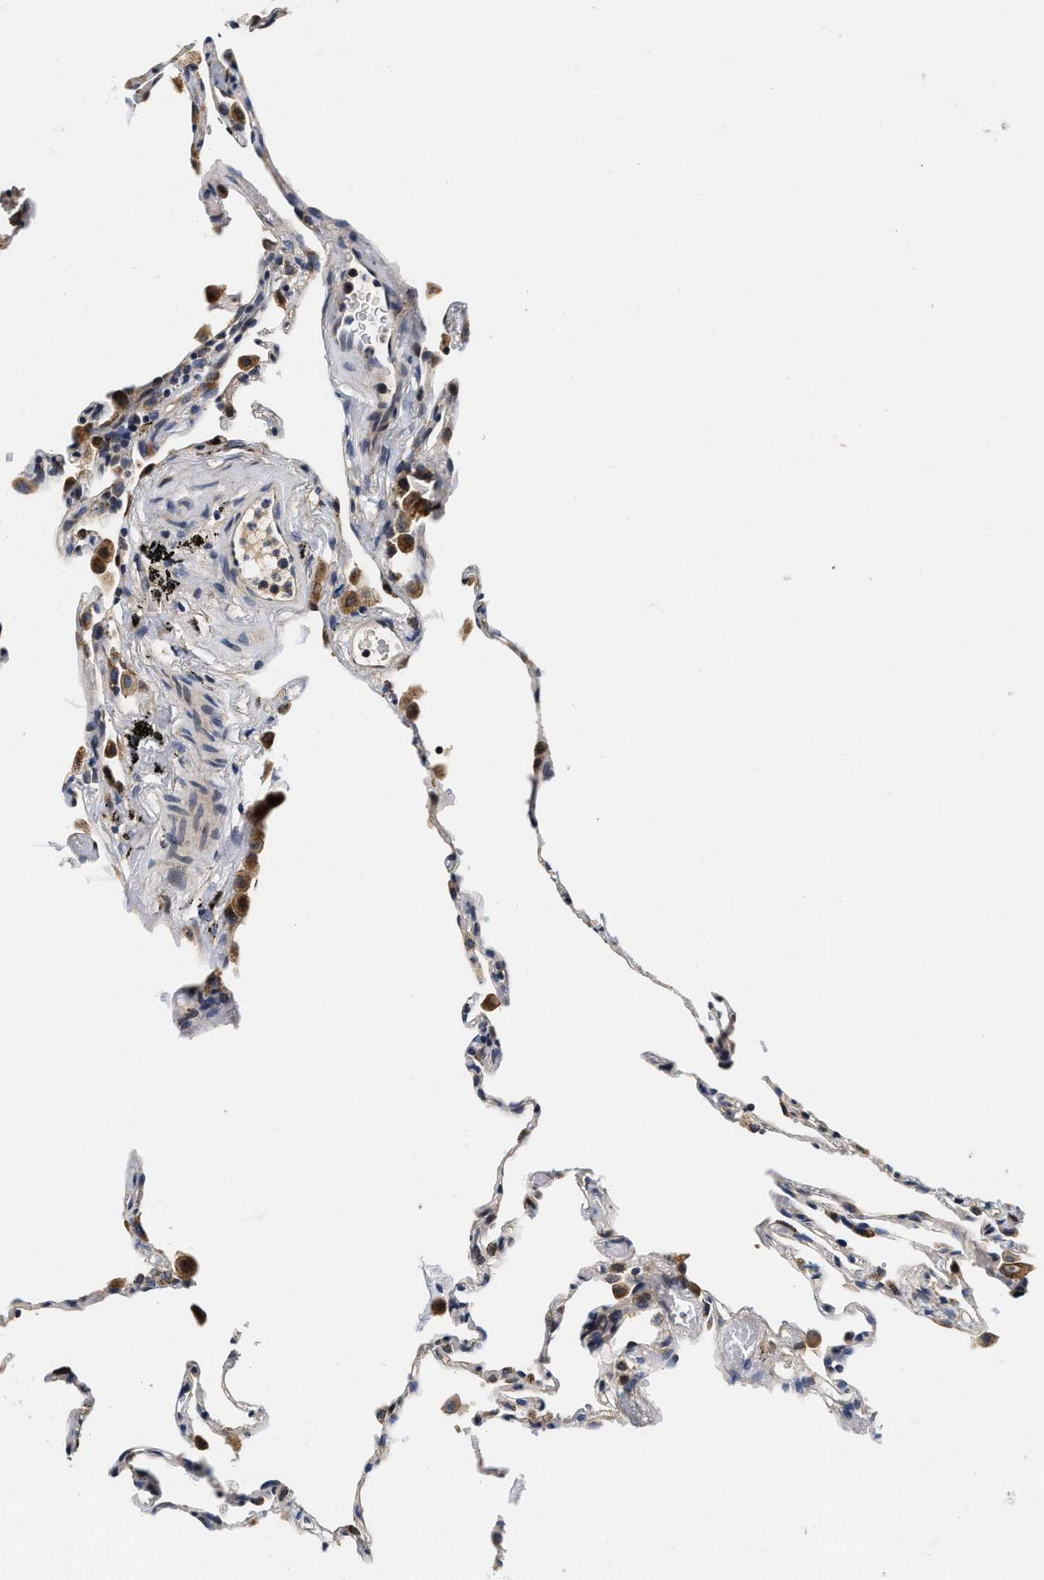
{"staining": {"intensity": "weak", "quantity": "<25%", "location": "cytoplasmic/membranous"}, "tissue": "lung", "cell_type": "Alveolar cells", "image_type": "normal", "snomed": [{"axis": "morphology", "description": "Normal tissue, NOS"}, {"axis": "topography", "description": "Lung"}], "caption": "This is an immunohistochemistry (IHC) photomicrograph of normal lung. There is no staining in alveolar cells.", "gene": "SCYL2", "patient": {"sex": "male", "age": 59}}